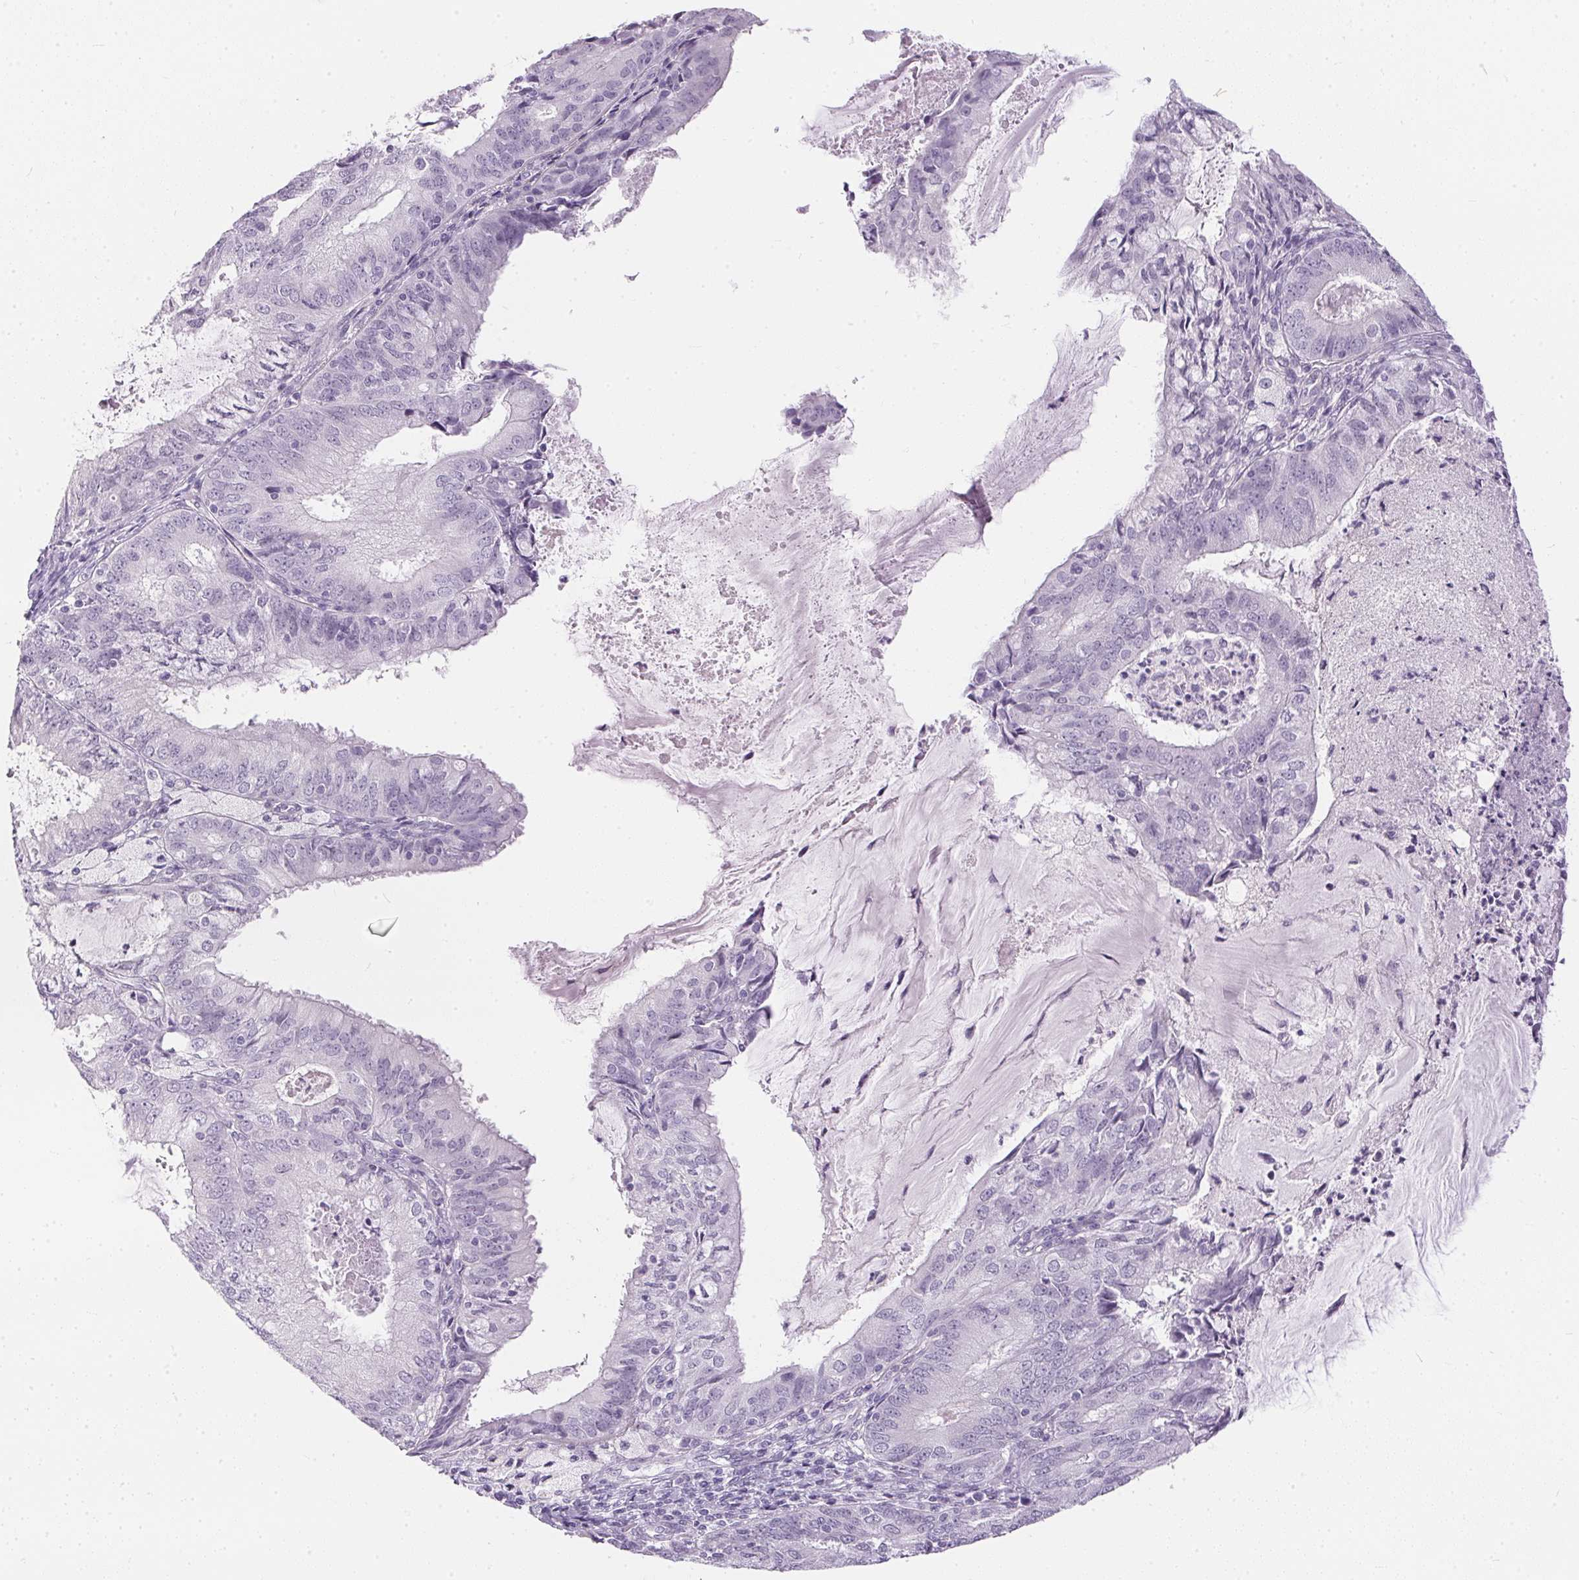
{"staining": {"intensity": "negative", "quantity": "none", "location": "none"}, "tissue": "endometrial cancer", "cell_type": "Tumor cells", "image_type": "cancer", "snomed": [{"axis": "morphology", "description": "Adenocarcinoma, NOS"}, {"axis": "topography", "description": "Endometrium"}], "caption": "A high-resolution micrograph shows immunohistochemistry staining of endometrial adenocarcinoma, which demonstrates no significant expression in tumor cells.", "gene": "GBP6", "patient": {"sex": "female", "age": 57}}